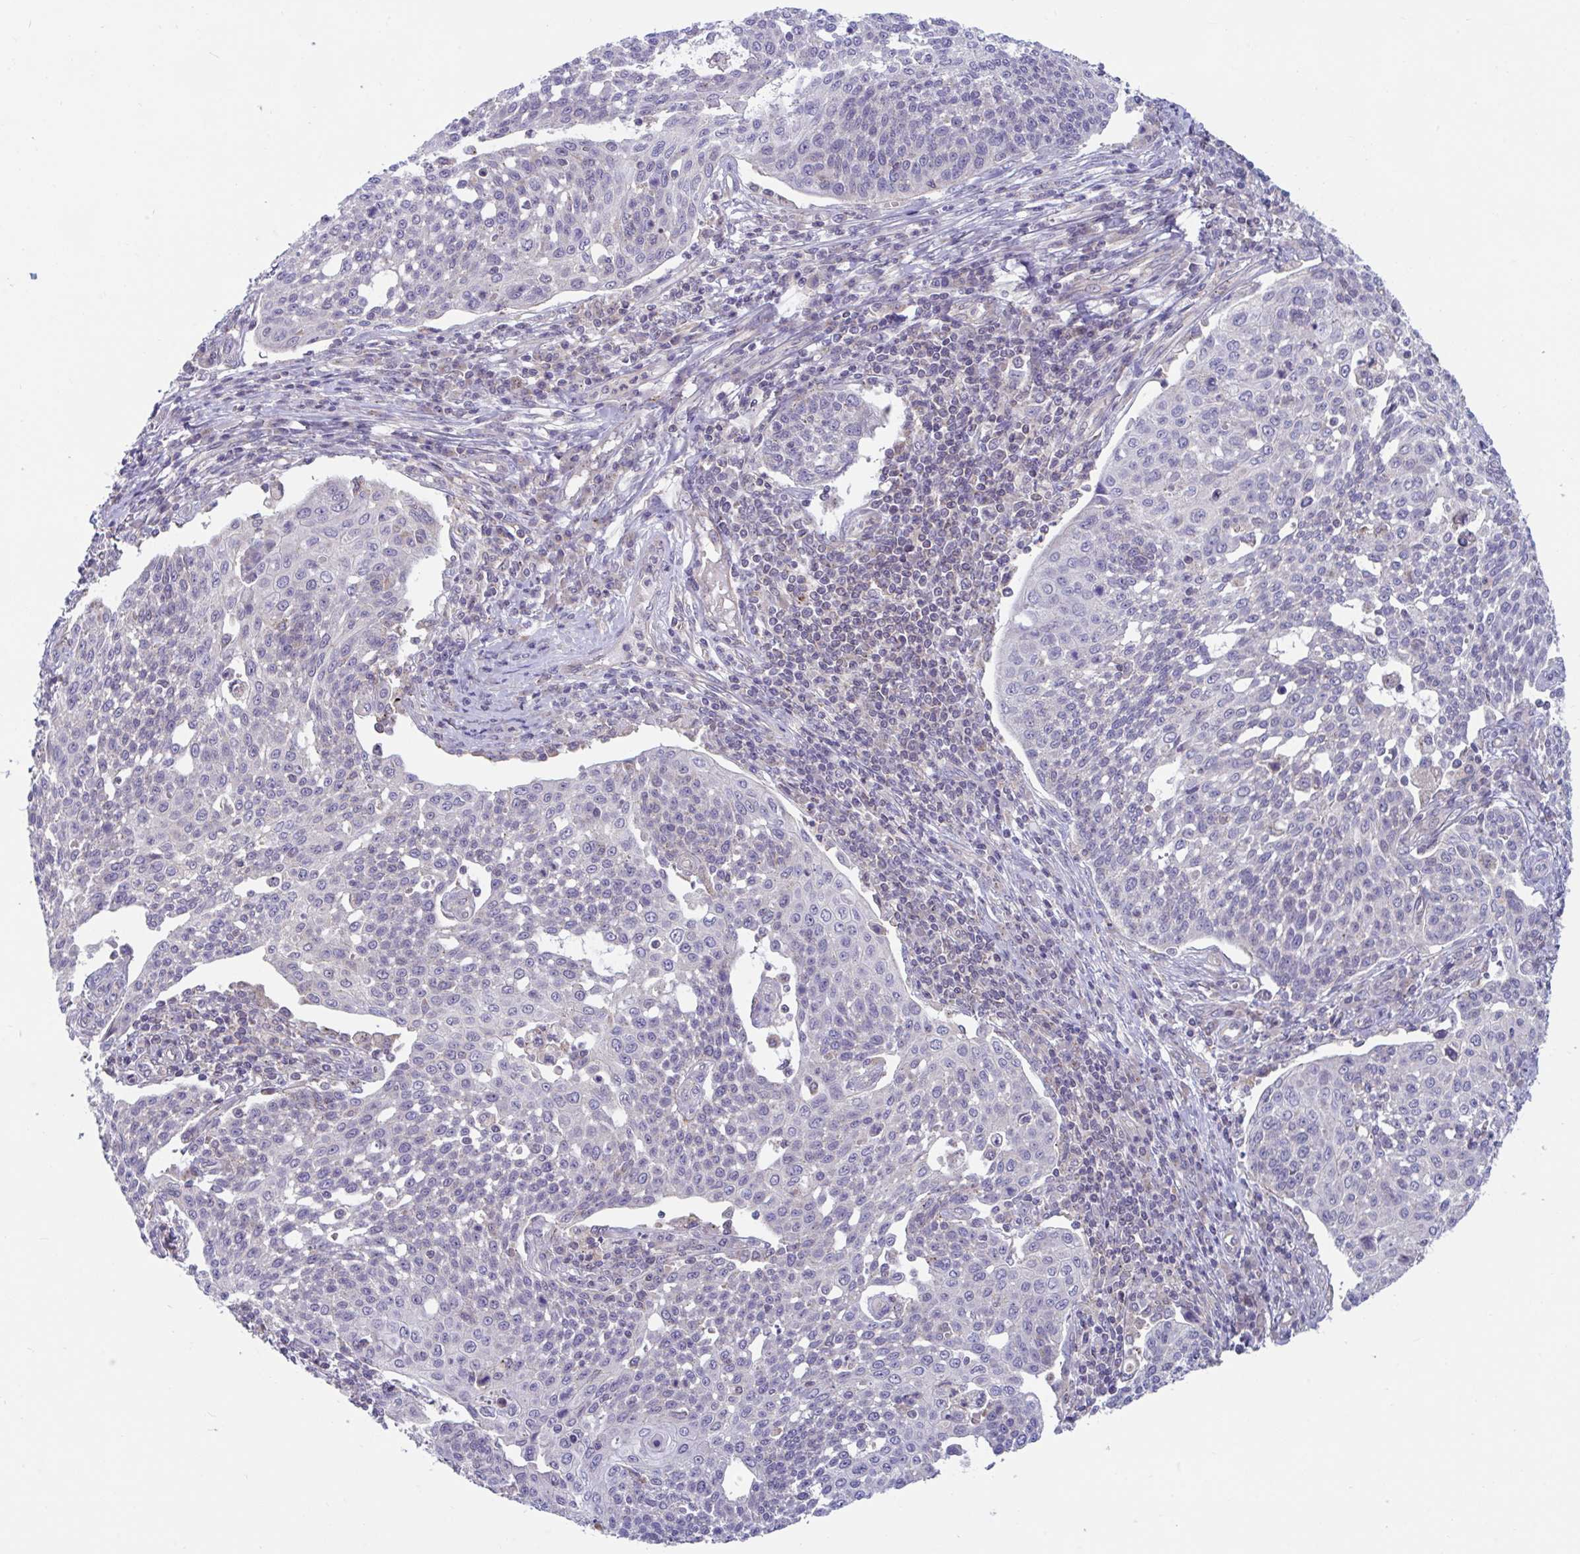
{"staining": {"intensity": "negative", "quantity": "none", "location": "none"}, "tissue": "cervical cancer", "cell_type": "Tumor cells", "image_type": "cancer", "snomed": [{"axis": "morphology", "description": "Squamous cell carcinoma, NOS"}, {"axis": "topography", "description": "Cervix"}], "caption": "Photomicrograph shows no protein staining in tumor cells of cervical cancer tissue.", "gene": "IST1", "patient": {"sex": "female", "age": 34}}